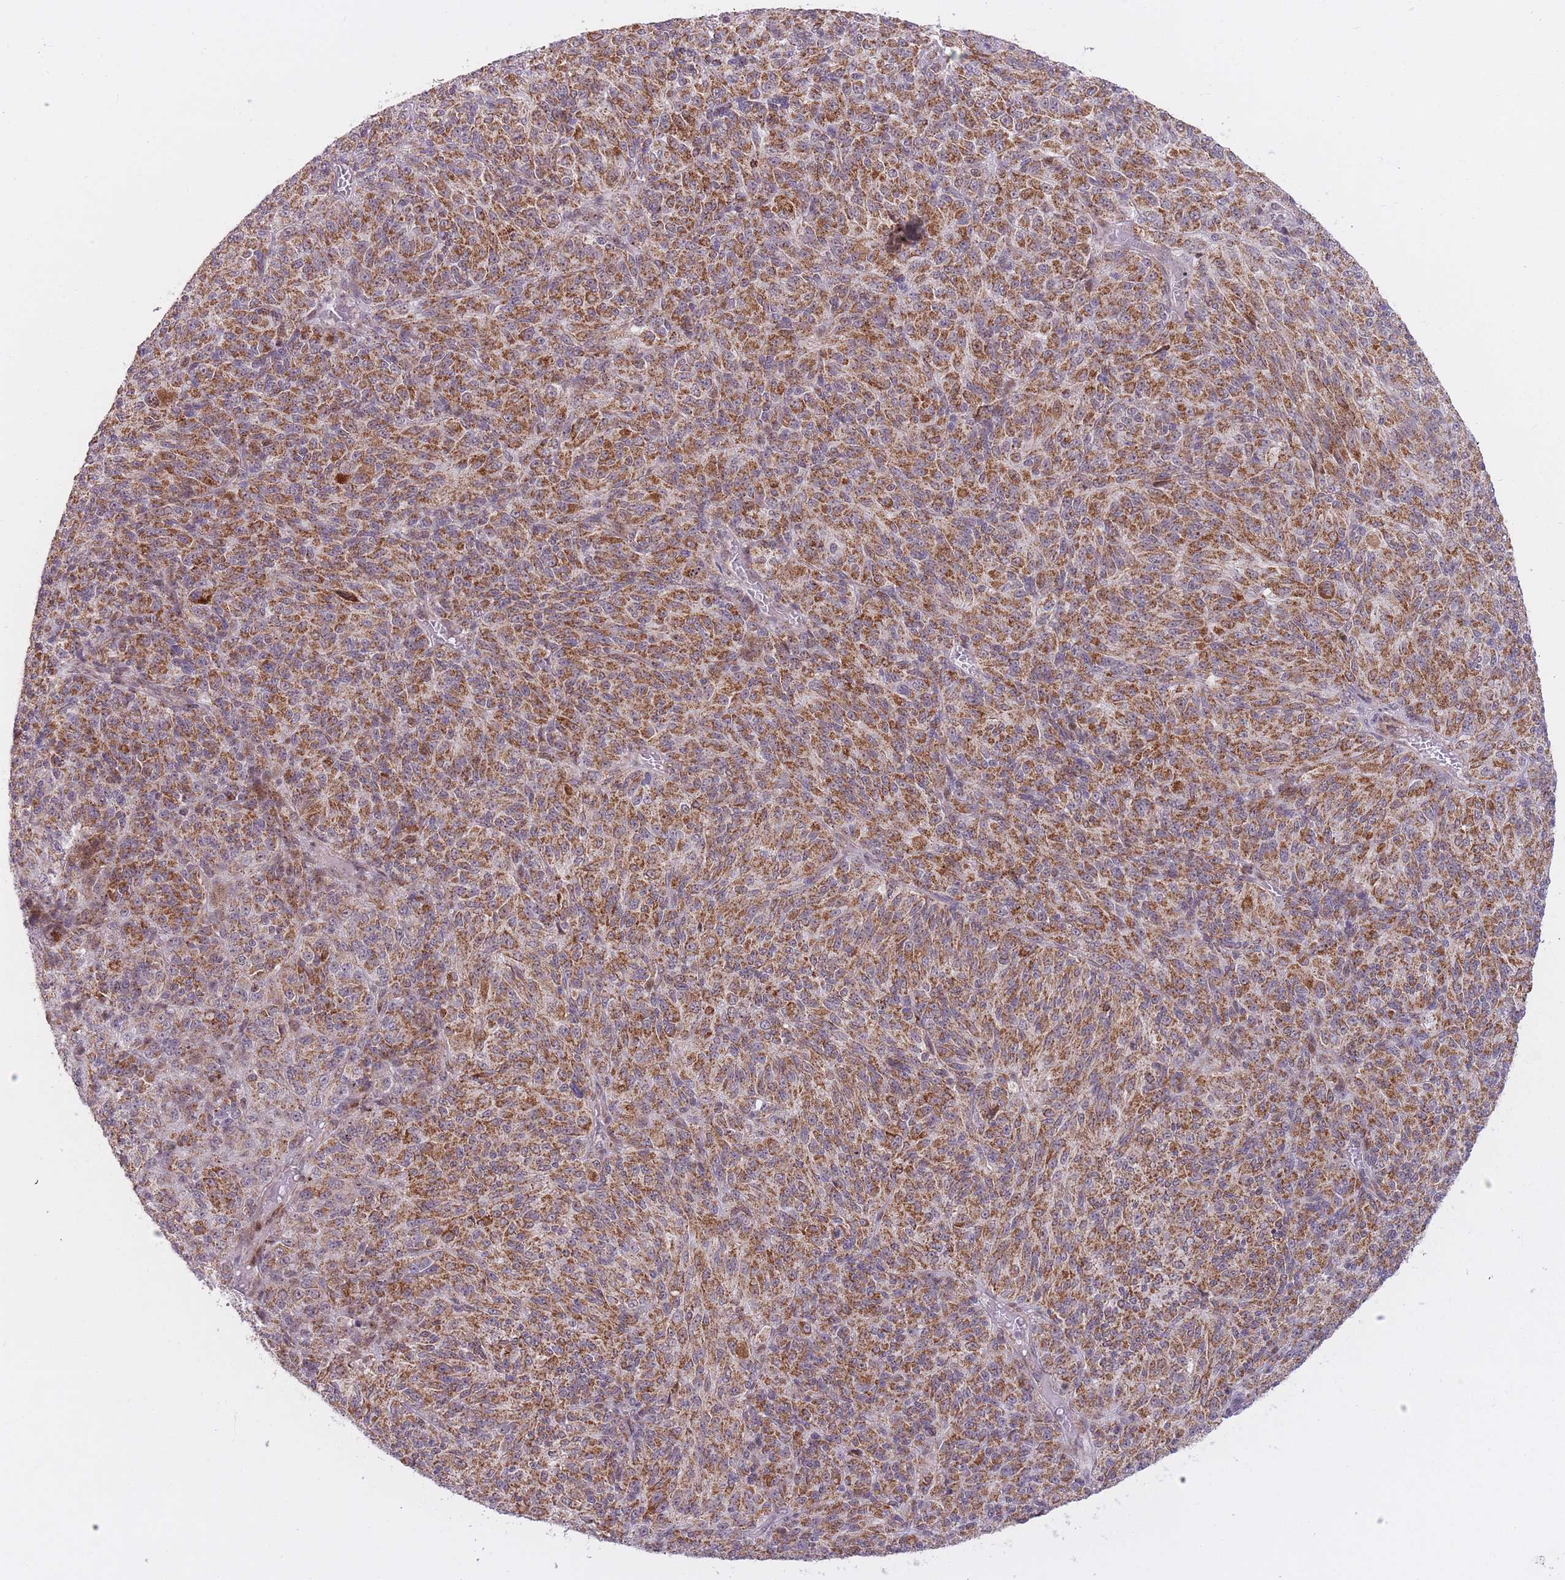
{"staining": {"intensity": "moderate", "quantity": ">75%", "location": "cytoplasmic/membranous"}, "tissue": "melanoma", "cell_type": "Tumor cells", "image_type": "cancer", "snomed": [{"axis": "morphology", "description": "Malignant melanoma, Metastatic site"}, {"axis": "topography", "description": "Brain"}], "caption": "Protein analysis of malignant melanoma (metastatic site) tissue exhibits moderate cytoplasmic/membranous positivity in about >75% of tumor cells.", "gene": "DPYSL4", "patient": {"sex": "female", "age": 56}}